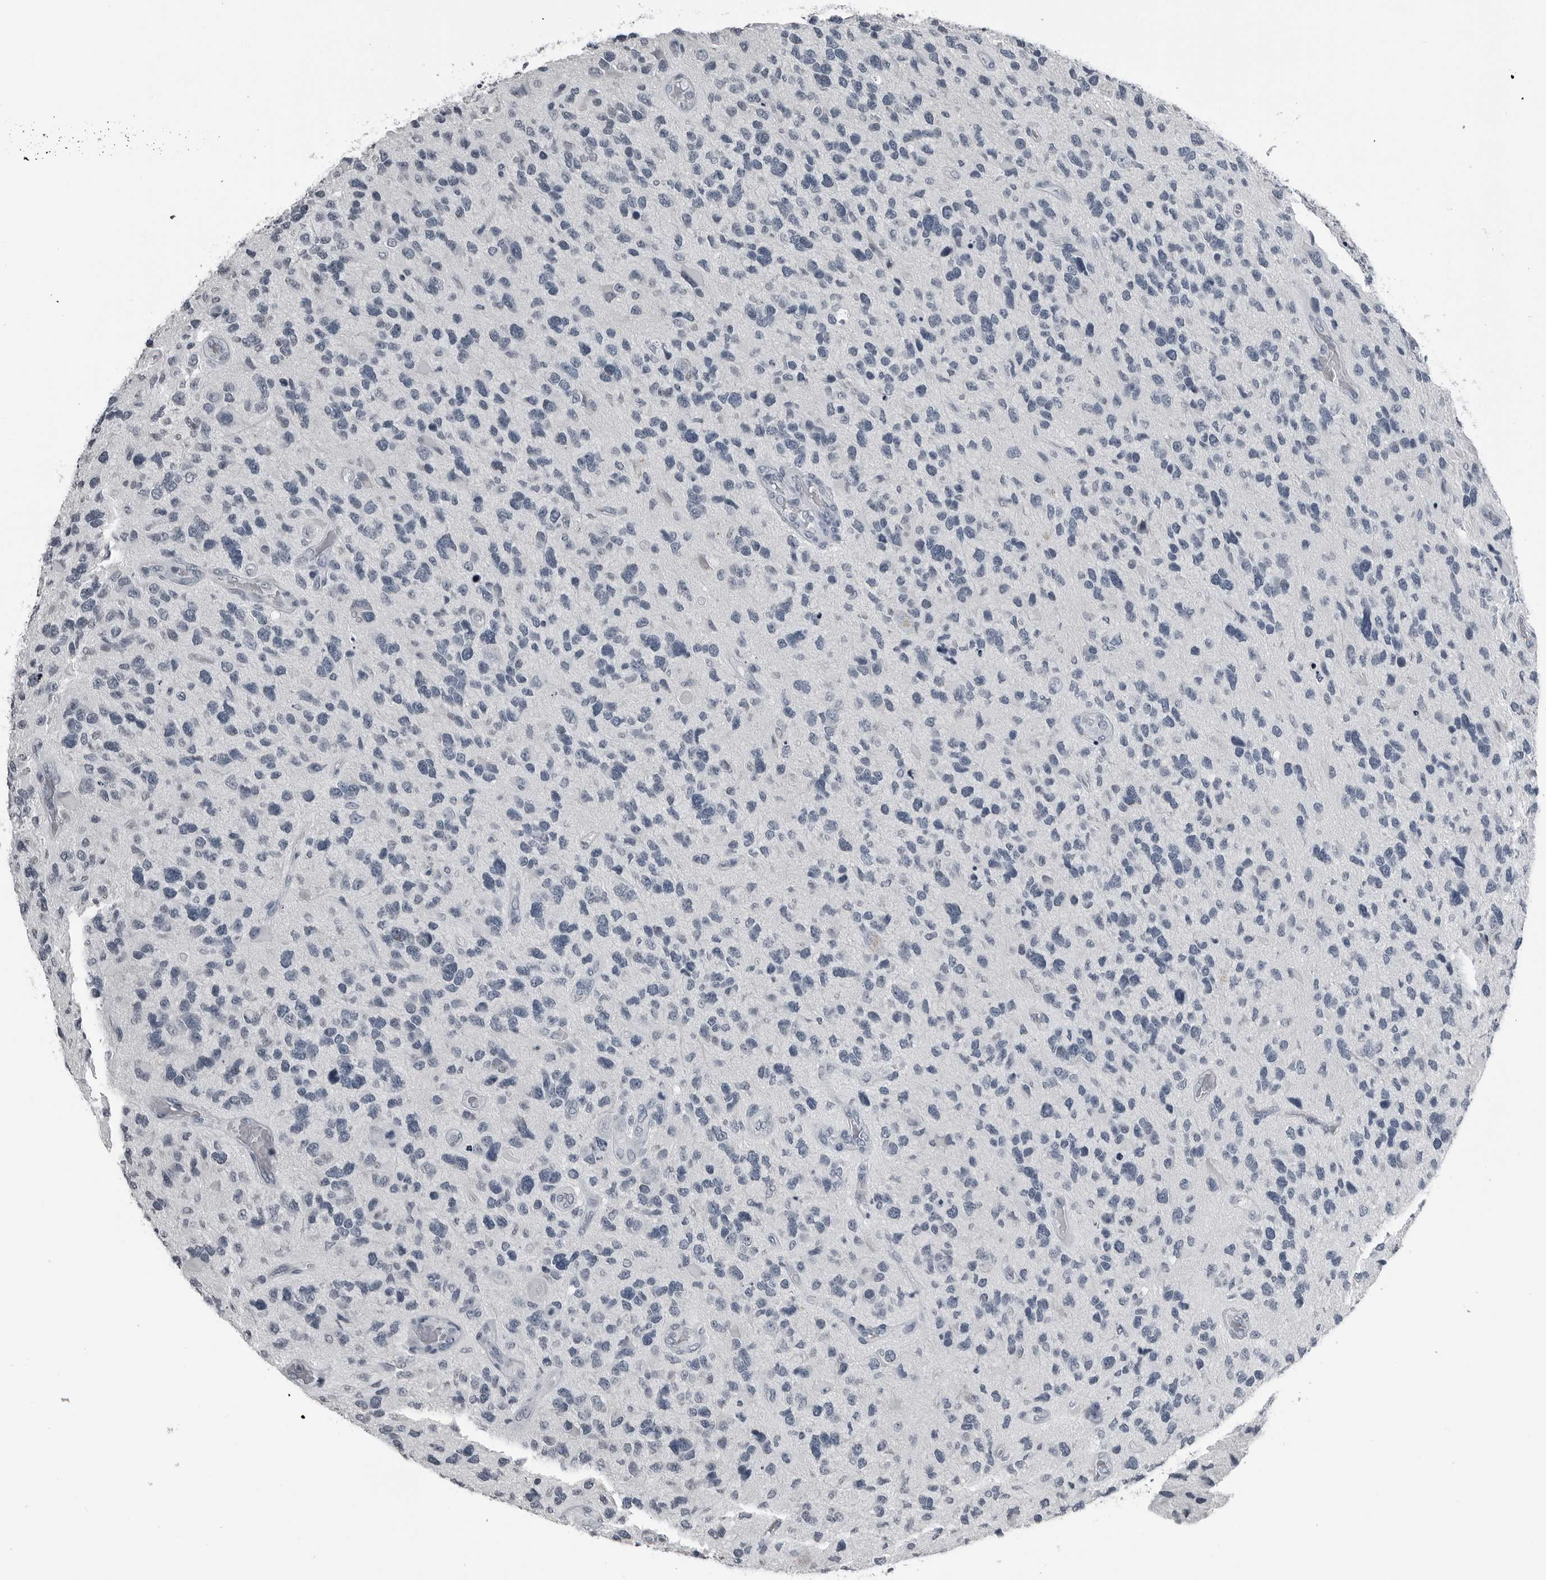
{"staining": {"intensity": "negative", "quantity": "none", "location": "none"}, "tissue": "glioma", "cell_type": "Tumor cells", "image_type": "cancer", "snomed": [{"axis": "morphology", "description": "Glioma, malignant, High grade"}, {"axis": "topography", "description": "Brain"}], "caption": "Immunohistochemical staining of human malignant glioma (high-grade) demonstrates no significant positivity in tumor cells.", "gene": "SPINK1", "patient": {"sex": "female", "age": 58}}